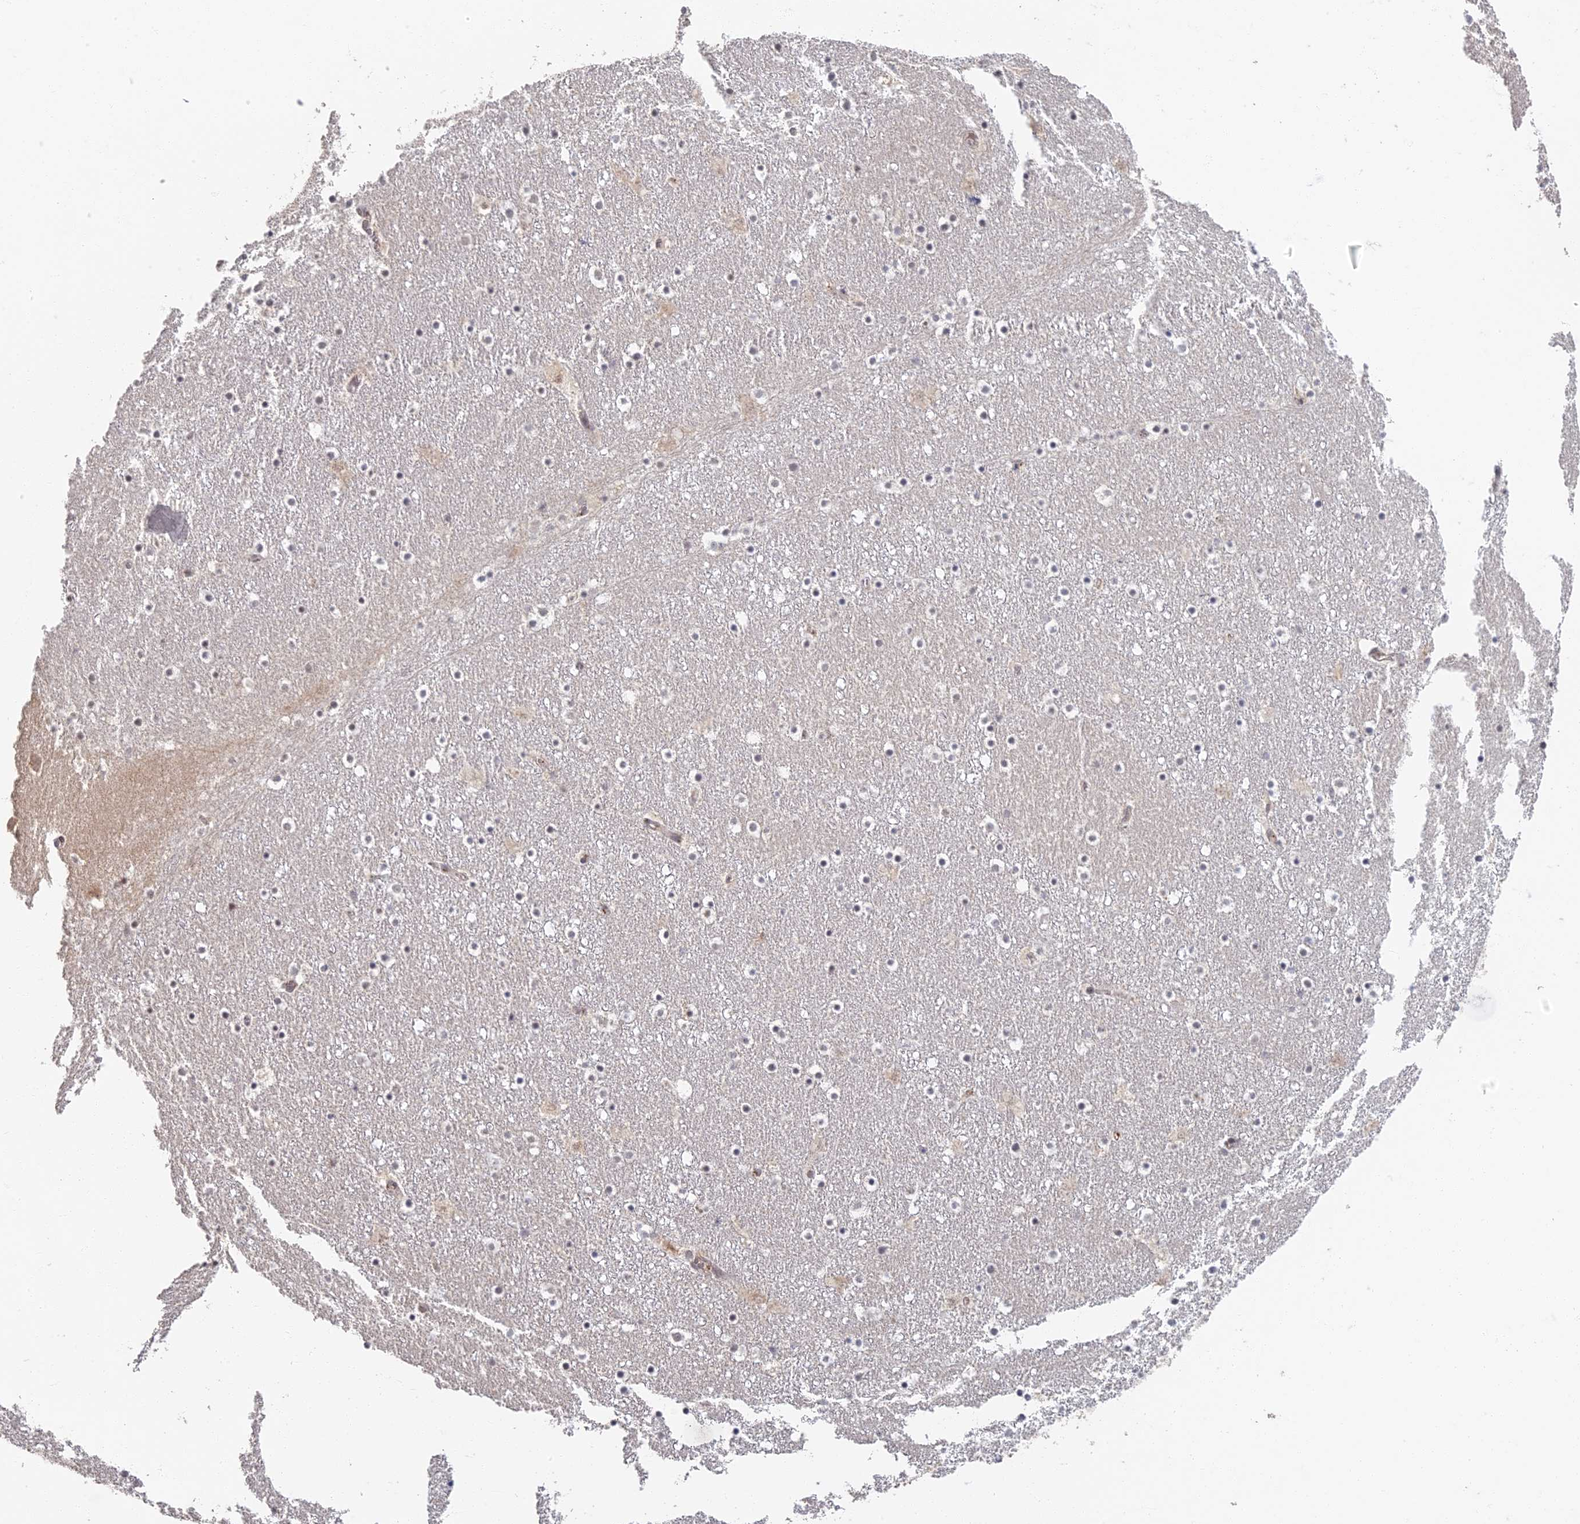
{"staining": {"intensity": "moderate", "quantity": "<25%", "location": "nuclear"}, "tissue": "caudate", "cell_type": "Glial cells", "image_type": "normal", "snomed": [{"axis": "morphology", "description": "Normal tissue, NOS"}, {"axis": "topography", "description": "Lateral ventricle wall"}], "caption": "Brown immunohistochemical staining in benign caudate shows moderate nuclear positivity in approximately <25% of glial cells. (DAB IHC, brown staining for protein, blue staining for nuclei).", "gene": "GPATCH1", "patient": {"sex": "male", "age": 45}}